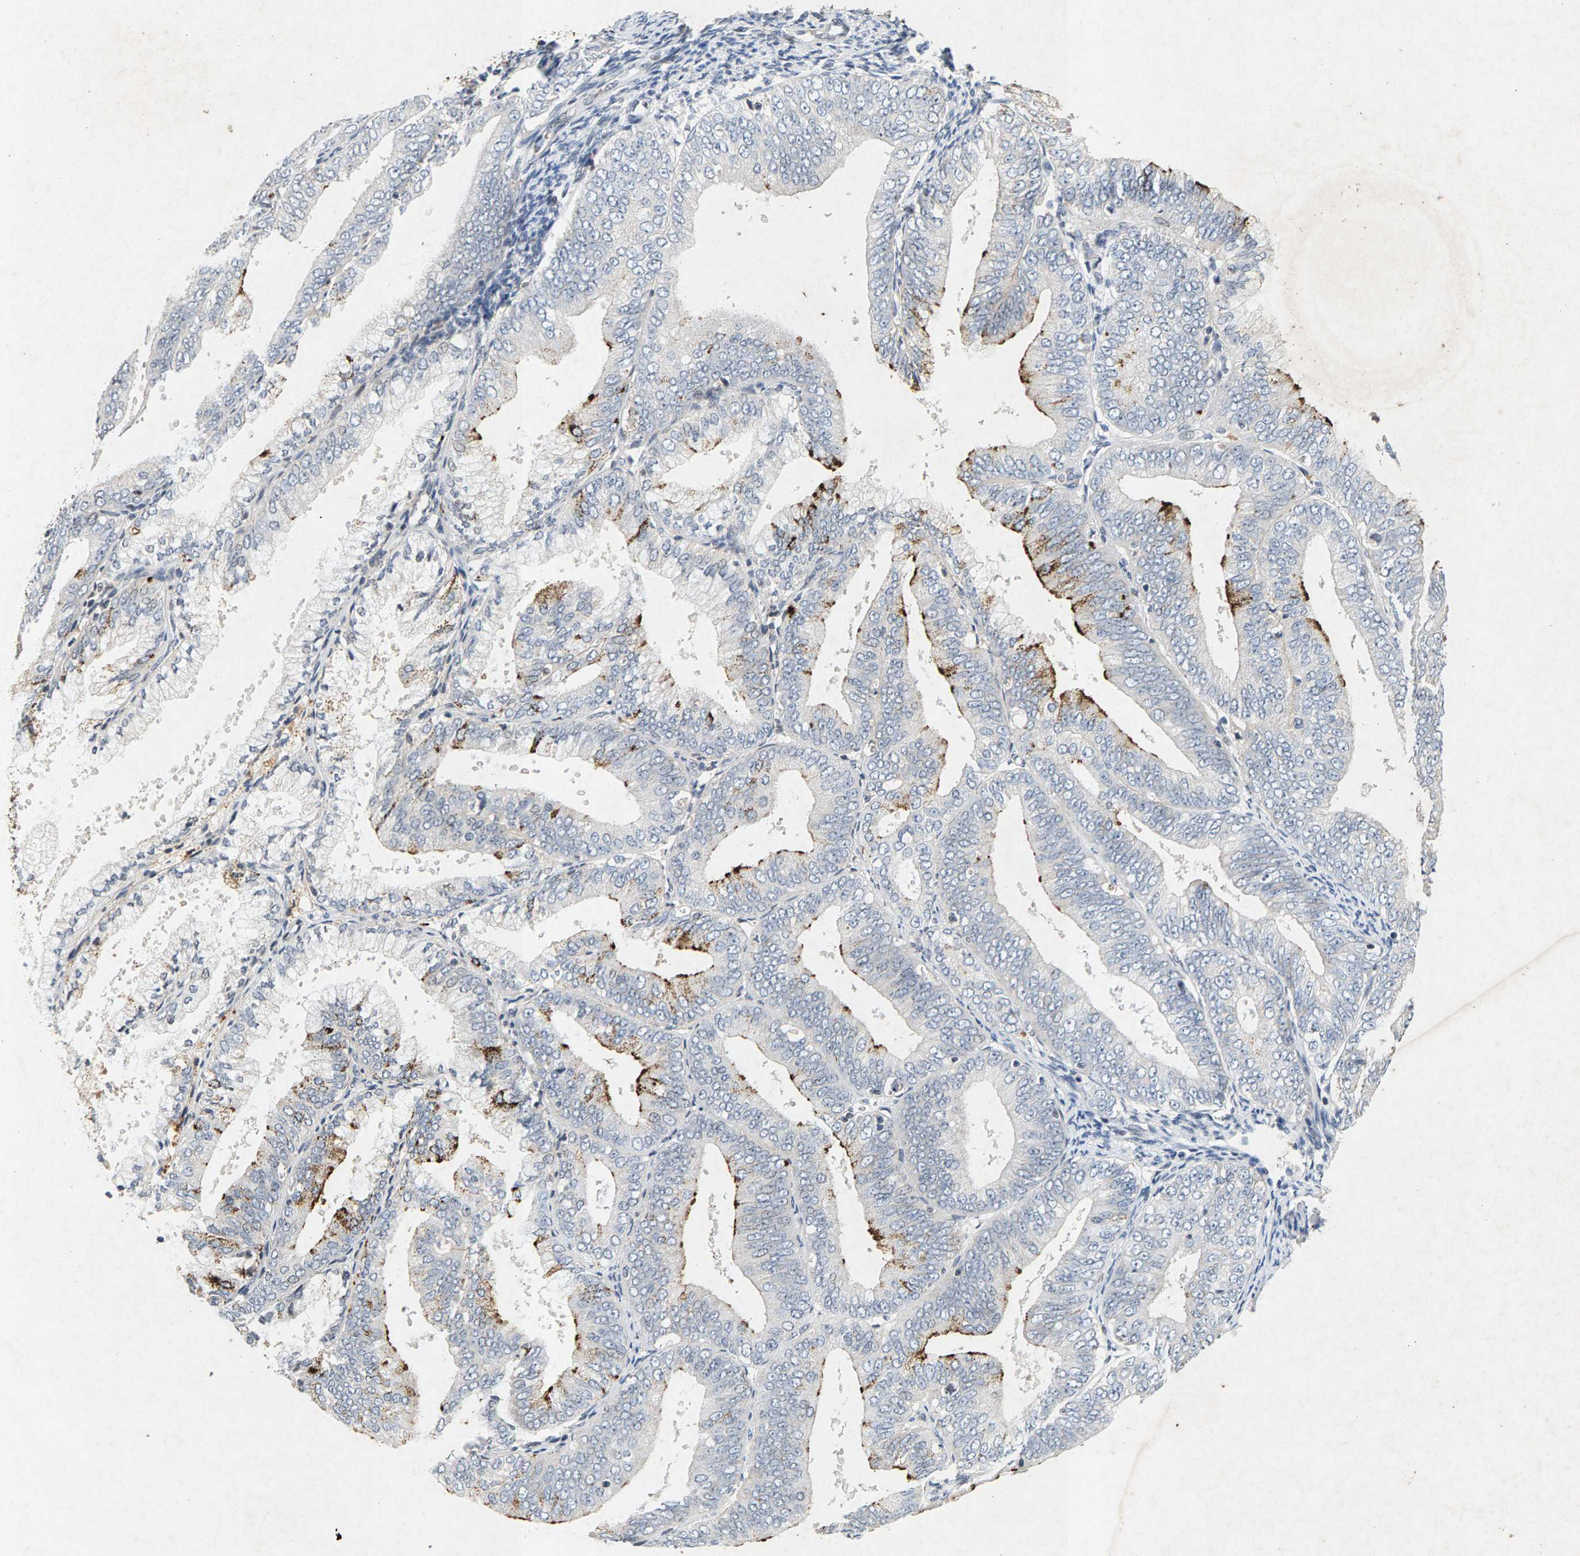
{"staining": {"intensity": "strong", "quantity": "<25%", "location": "cytoplasmic/membranous"}, "tissue": "endometrial cancer", "cell_type": "Tumor cells", "image_type": "cancer", "snomed": [{"axis": "morphology", "description": "Adenocarcinoma, NOS"}, {"axis": "topography", "description": "Endometrium"}], "caption": "A brown stain shows strong cytoplasmic/membranous staining of a protein in human adenocarcinoma (endometrial) tumor cells.", "gene": "ZPR1", "patient": {"sex": "female", "age": 63}}